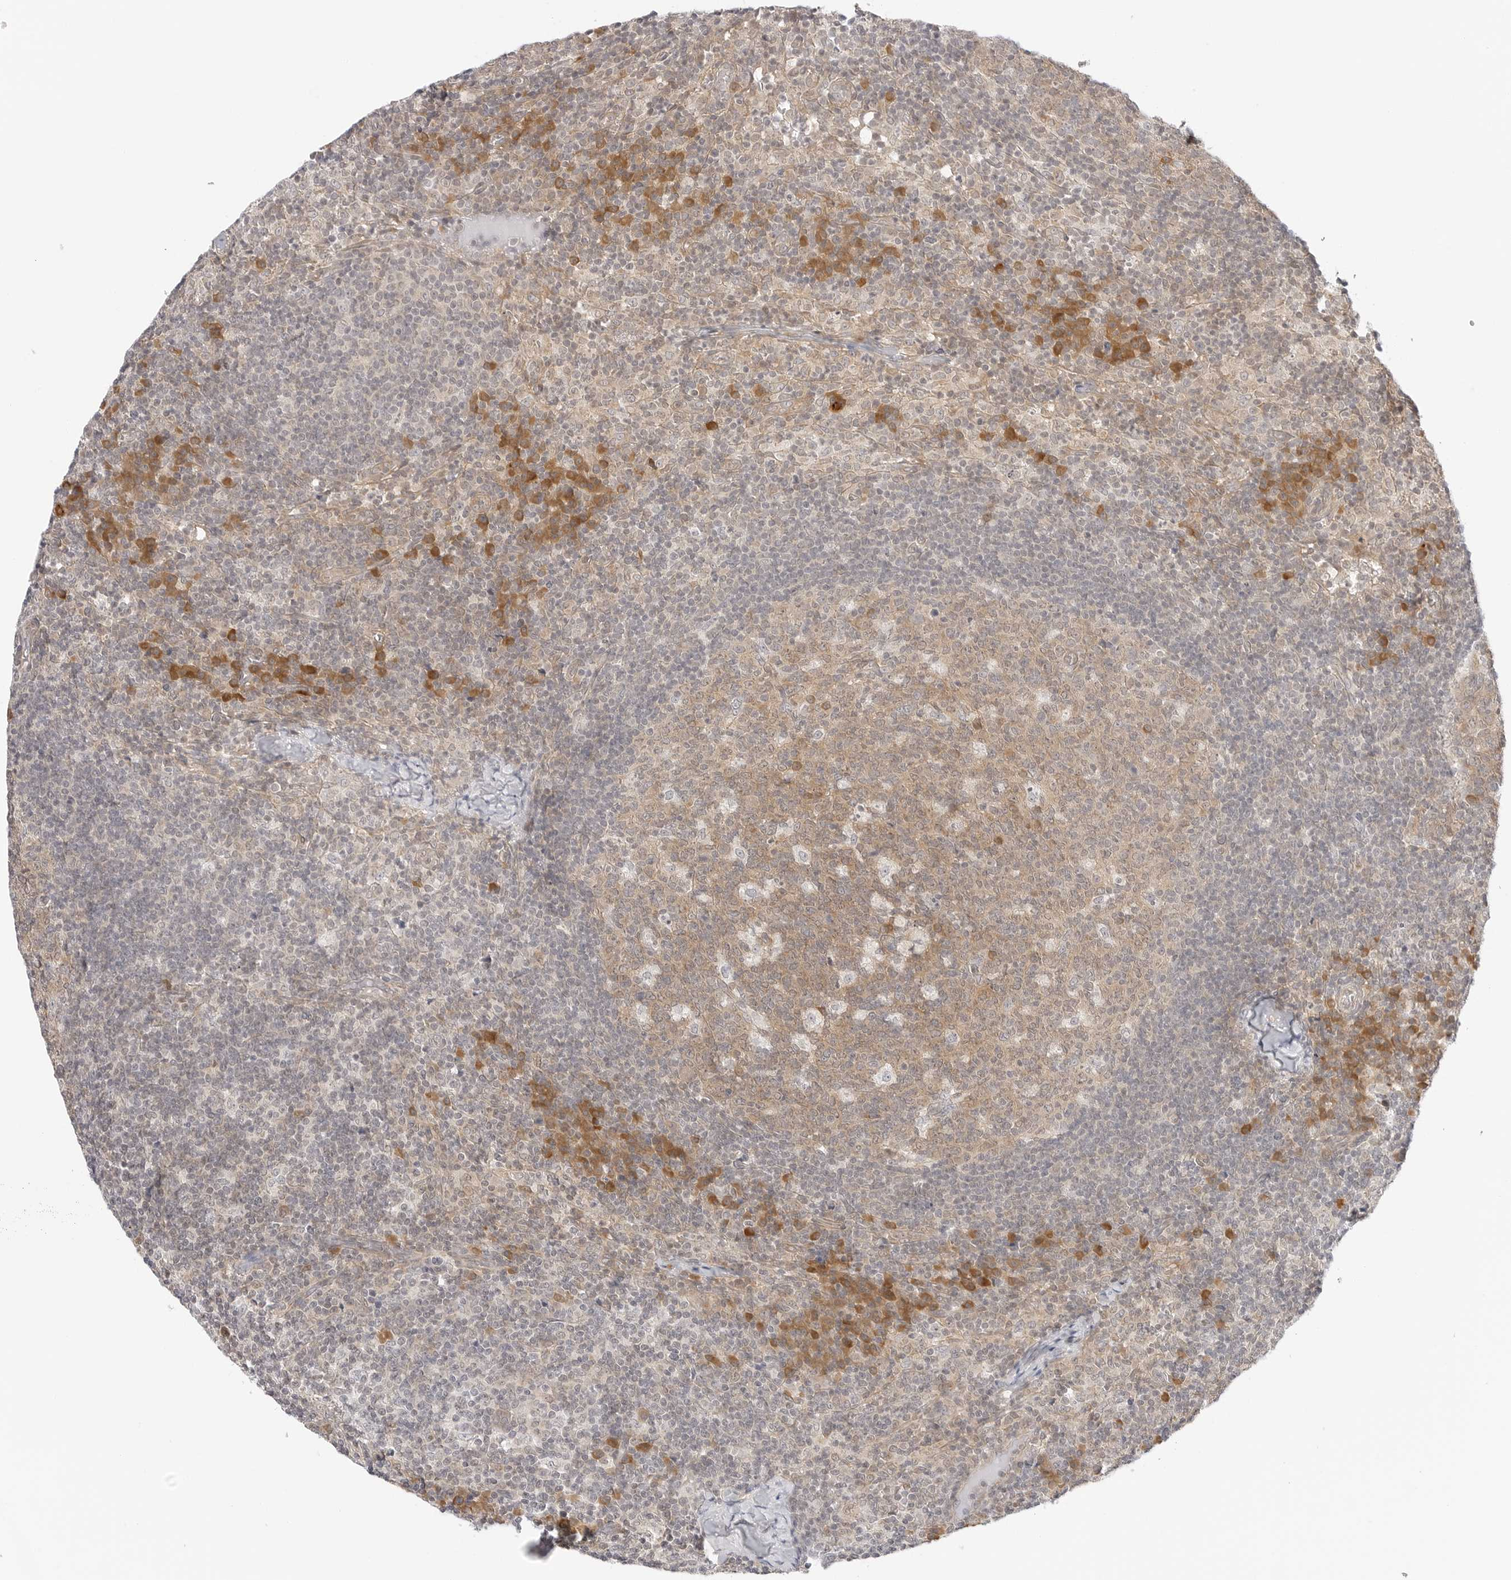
{"staining": {"intensity": "moderate", "quantity": ">75%", "location": "cytoplasmic/membranous"}, "tissue": "lymph node", "cell_type": "Germinal center cells", "image_type": "normal", "snomed": [{"axis": "morphology", "description": "Normal tissue, NOS"}, {"axis": "morphology", "description": "Inflammation, NOS"}, {"axis": "topography", "description": "Lymph node"}], "caption": "Normal lymph node was stained to show a protein in brown. There is medium levels of moderate cytoplasmic/membranous staining in approximately >75% of germinal center cells. (DAB (3,3'-diaminobenzidine) IHC with brightfield microscopy, high magnification).", "gene": "TCP1", "patient": {"sex": "male", "age": 55}}